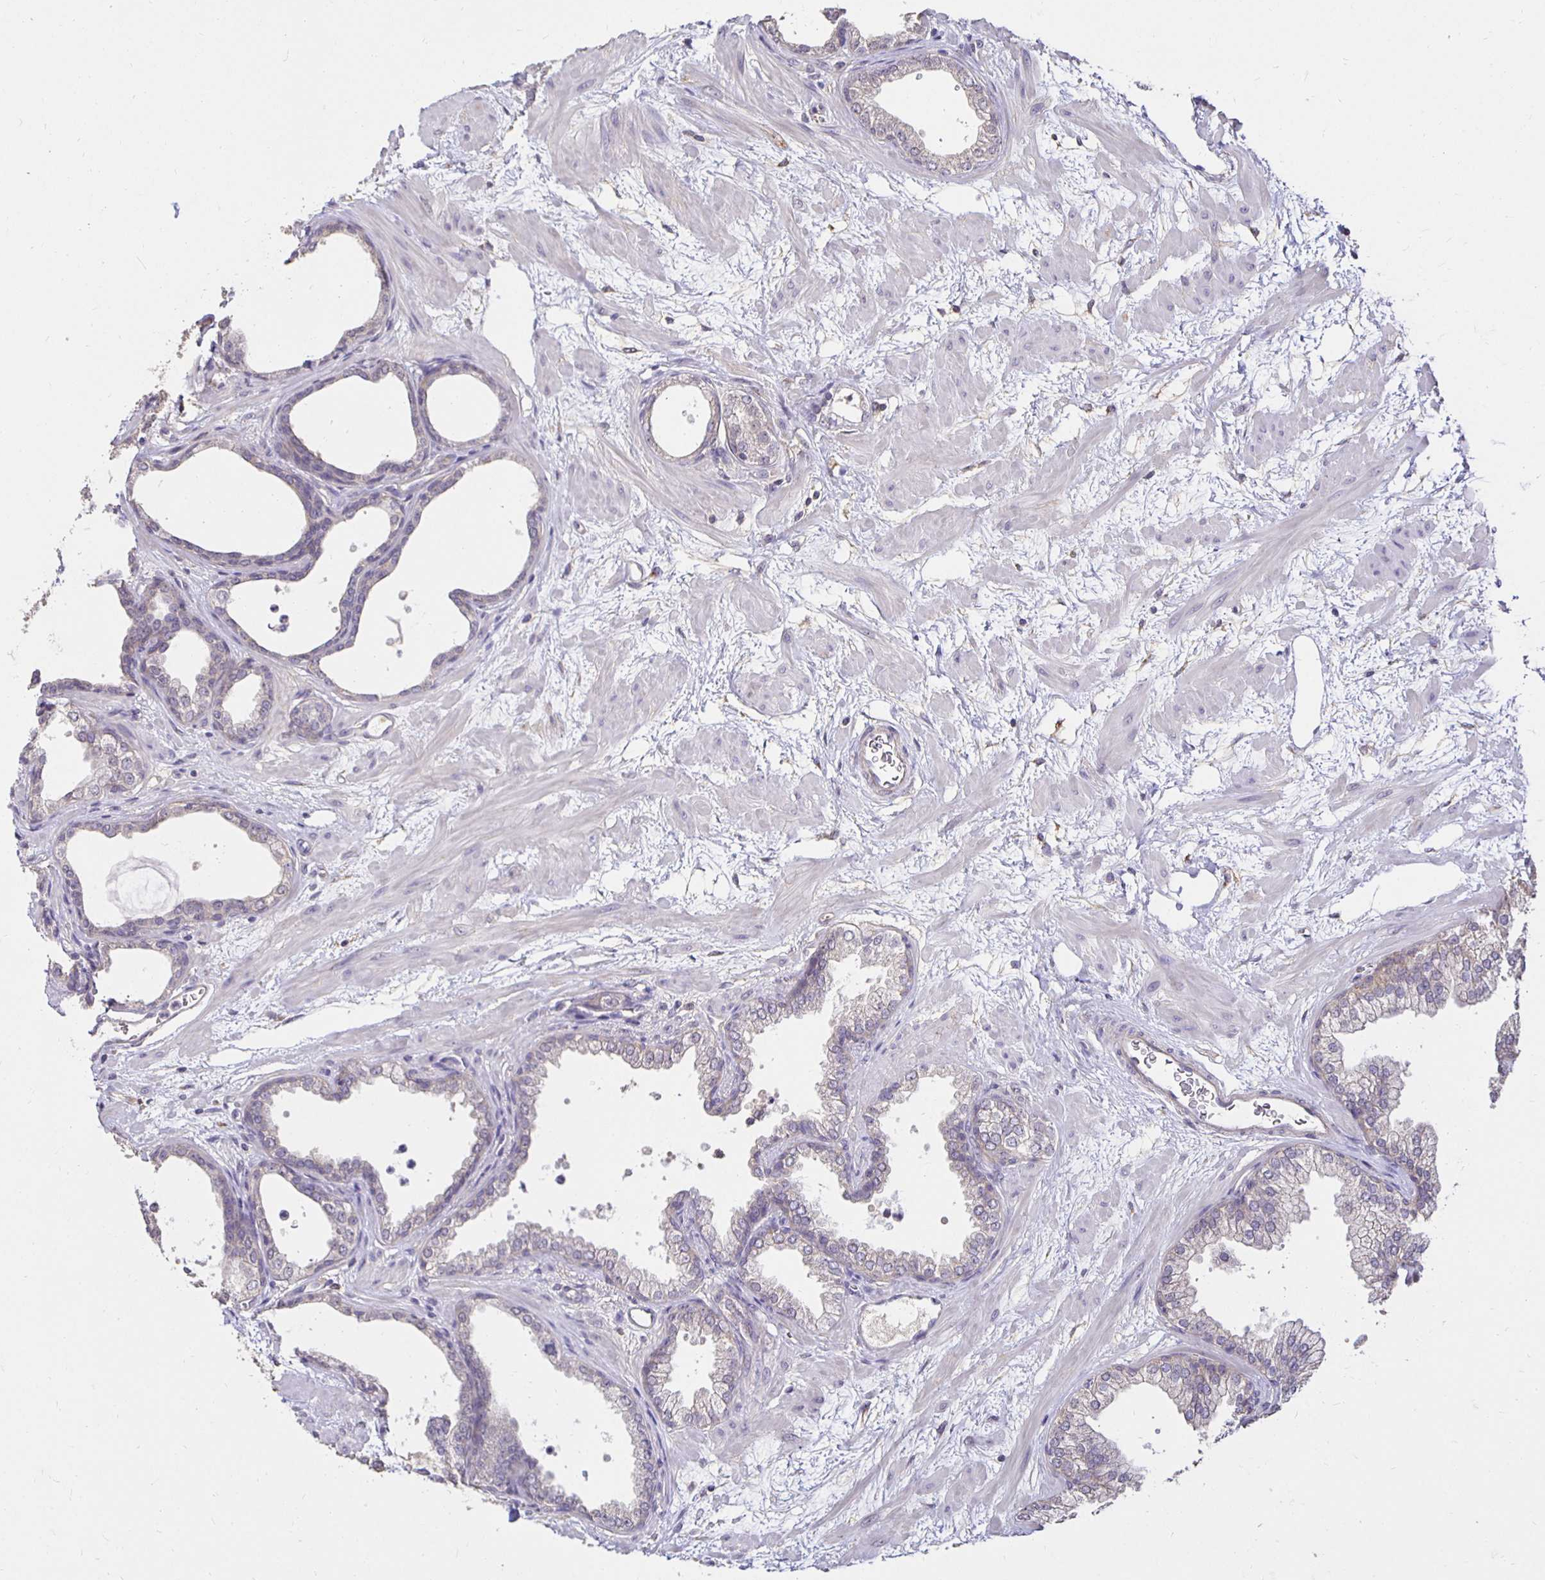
{"staining": {"intensity": "negative", "quantity": "none", "location": "none"}, "tissue": "prostate", "cell_type": "Glandular cells", "image_type": "normal", "snomed": [{"axis": "morphology", "description": "Normal tissue, NOS"}, {"axis": "topography", "description": "Prostate"}], "caption": "Immunohistochemistry (IHC) photomicrograph of benign prostate: human prostate stained with DAB demonstrates no significant protein staining in glandular cells. The staining was performed using DAB to visualize the protein expression in brown, while the nuclei were stained in blue with hematoxylin (Magnification: 20x).", "gene": "PNPLA3", "patient": {"sex": "male", "age": 37}}